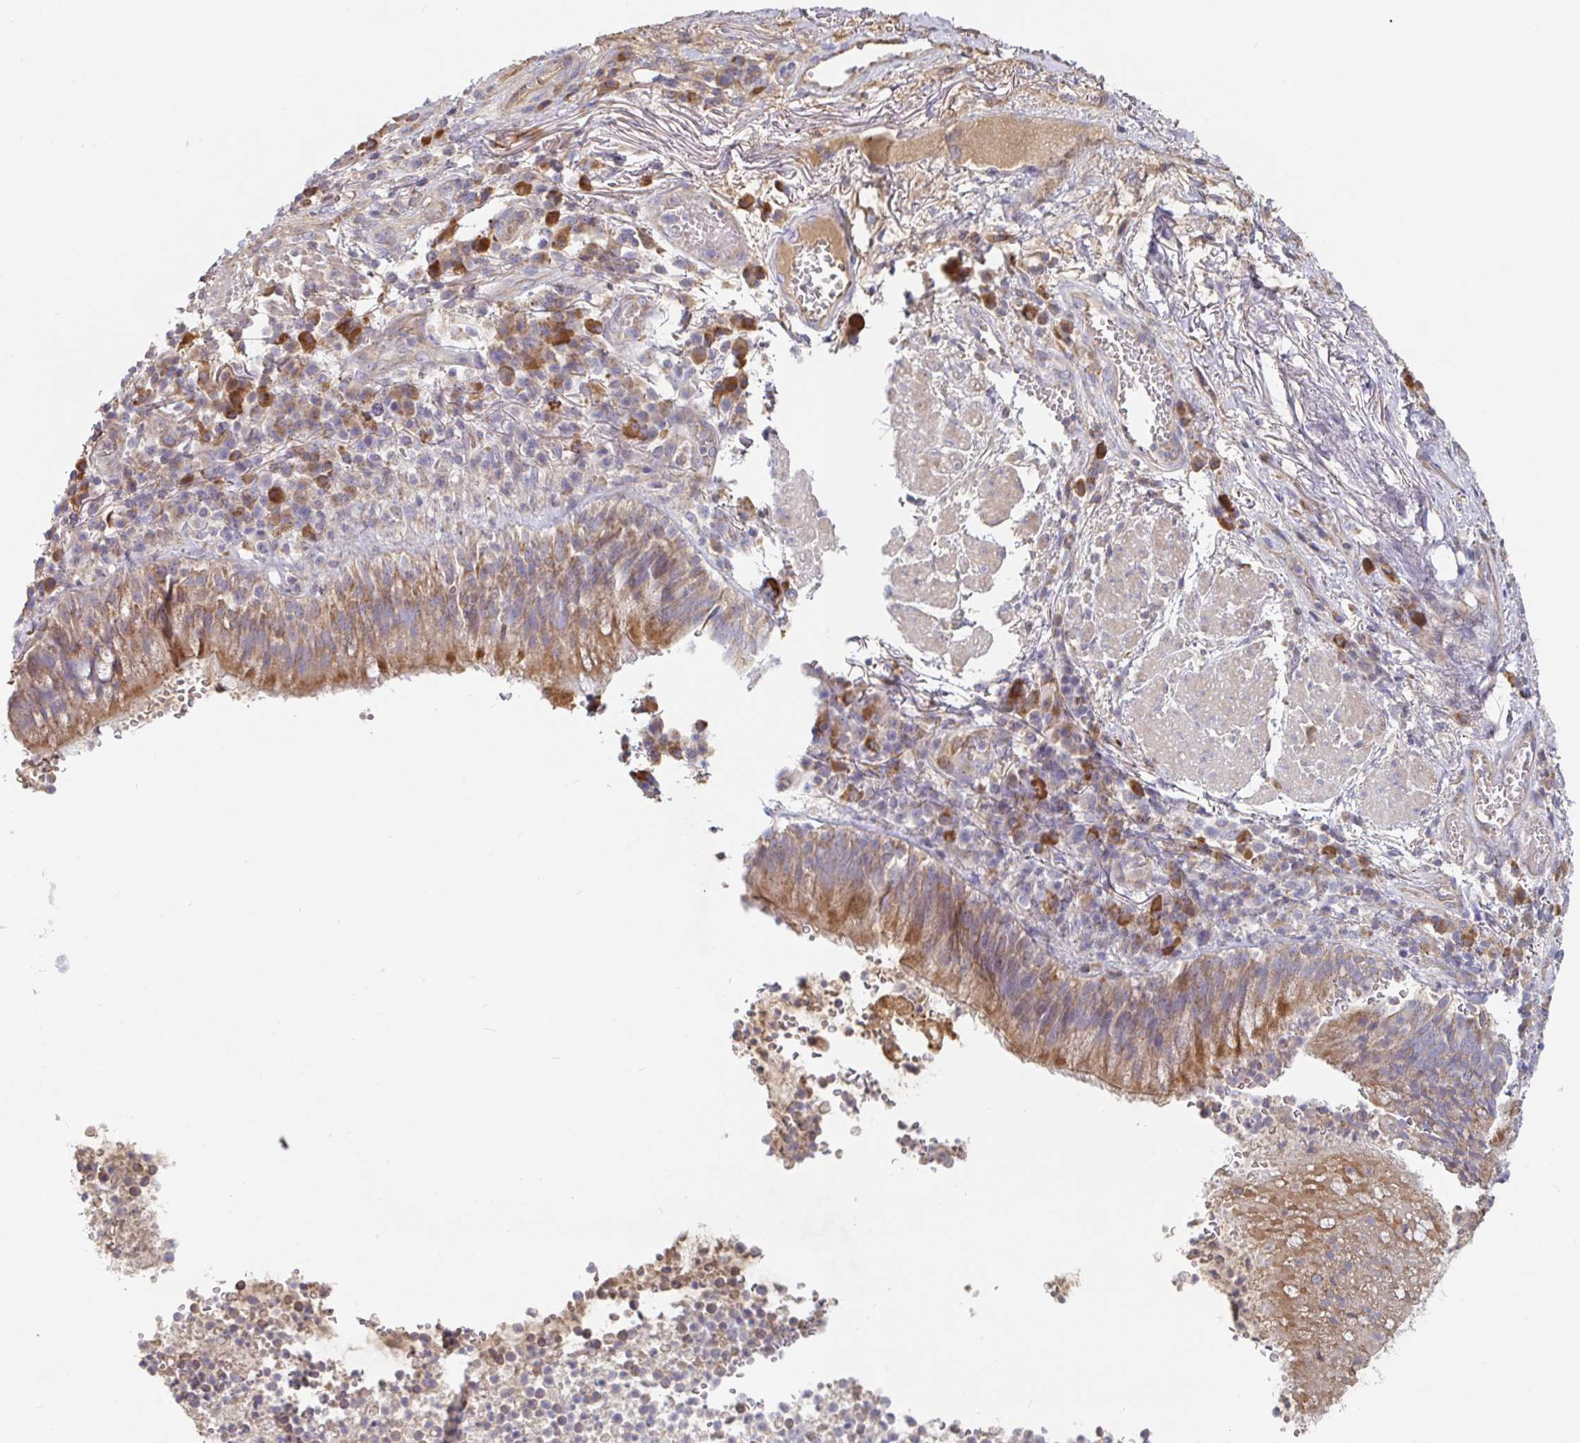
{"staining": {"intensity": "moderate", "quantity": ">75%", "location": "cytoplasmic/membranous"}, "tissue": "bronchus", "cell_type": "Respiratory epithelial cells", "image_type": "normal", "snomed": [{"axis": "morphology", "description": "Normal tissue, NOS"}, {"axis": "topography", "description": "Lymph node"}, {"axis": "topography", "description": "Bronchus"}], "caption": "Immunohistochemistry (IHC) (DAB (3,3'-diaminobenzidine)) staining of benign bronchus shows moderate cytoplasmic/membranous protein positivity in approximately >75% of respiratory epithelial cells.", "gene": "IRAK2", "patient": {"sex": "male", "age": 56}}